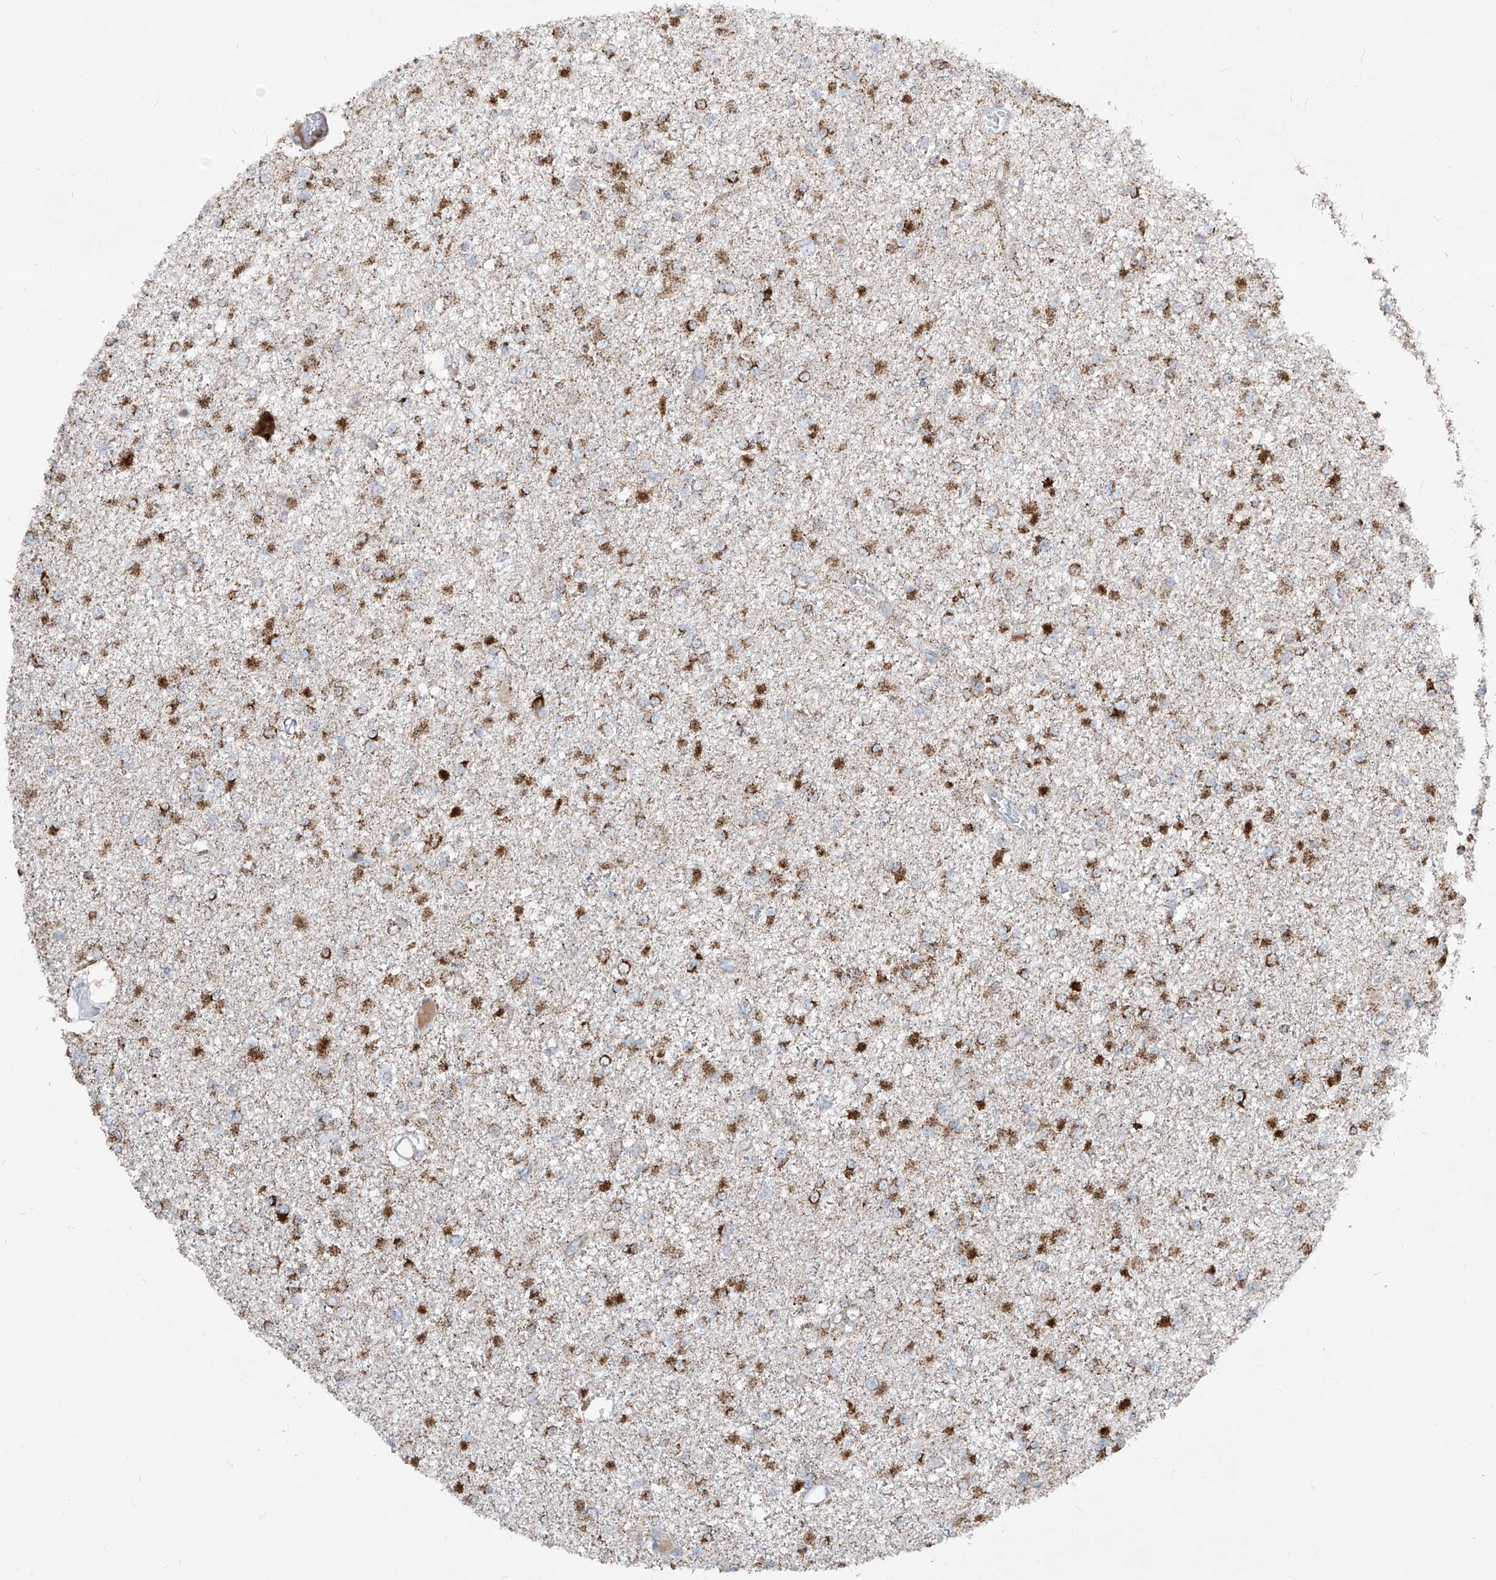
{"staining": {"intensity": "strong", "quantity": ">75%", "location": "cytoplasmic/membranous"}, "tissue": "glioma", "cell_type": "Tumor cells", "image_type": "cancer", "snomed": [{"axis": "morphology", "description": "Glioma, malignant, Low grade"}, {"axis": "topography", "description": "Brain"}], "caption": "An IHC photomicrograph of neoplastic tissue is shown. Protein staining in brown labels strong cytoplasmic/membranous positivity in low-grade glioma (malignant) within tumor cells.", "gene": "ABCD3", "patient": {"sex": "female", "age": 22}}